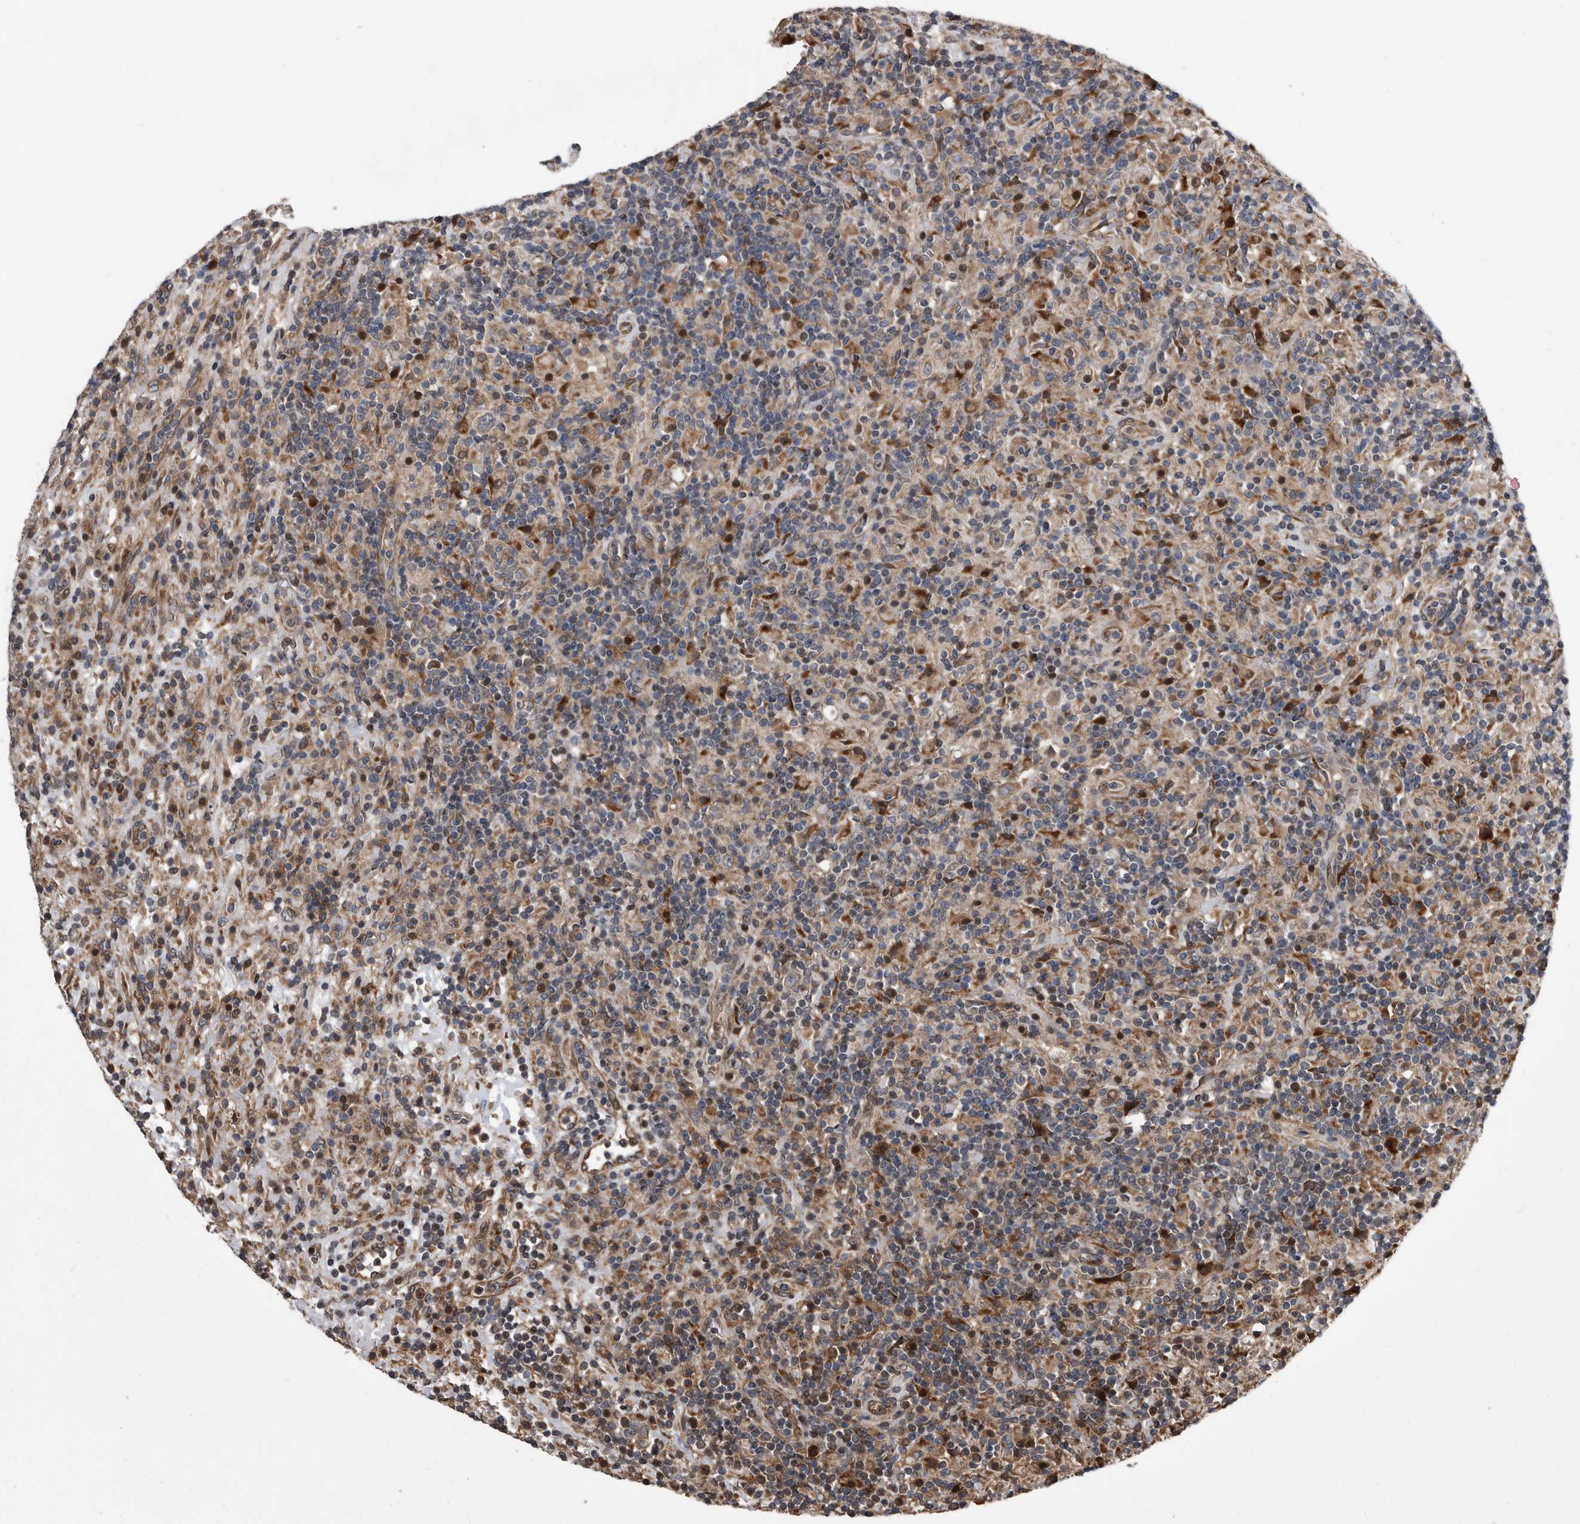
{"staining": {"intensity": "weak", "quantity": "25%-75%", "location": "cytoplasmic/membranous"}, "tissue": "lymphoma", "cell_type": "Tumor cells", "image_type": "cancer", "snomed": [{"axis": "morphology", "description": "Hodgkin's disease, NOS"}, {"axis": "topography", "description": "Lymph node"}], "caption": "Hodgkin's disease stained with a protein marker demonstrates weak staining in tumor cells.", "gene": "SERINC2", "patient": {"sex": "male", "age": 70}}